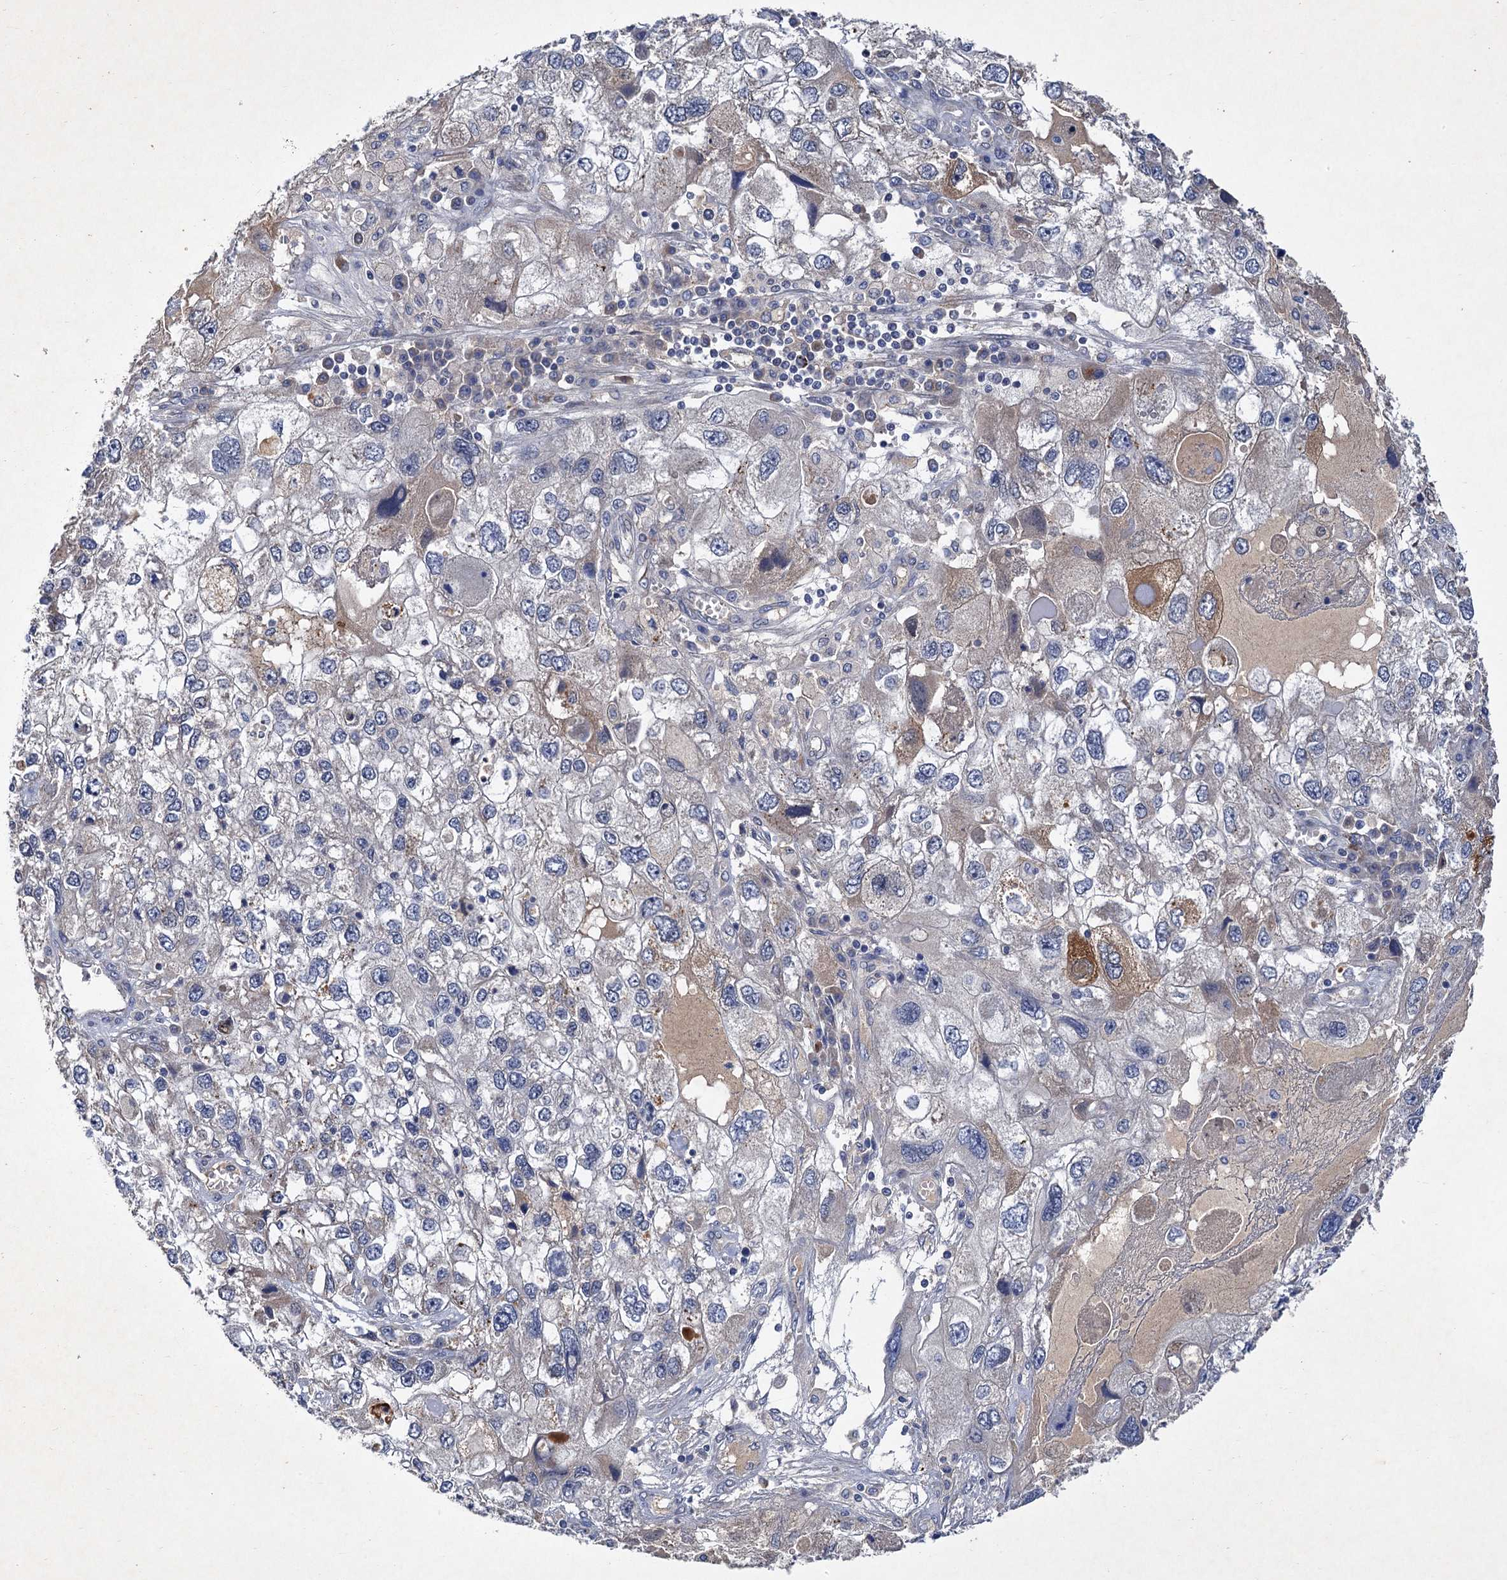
{"staining": {"intensity": "weak", "quantity": "<25%", "location": "cytoplasmic/membranous"}, "tissue": "endometrial cancer", "cell_type": "Tumor cells", "image_type": "cancer", "snomed": [{"axis": "morphology", "description": "Adenocarcinoma, NOS"}, {"axis": "topography", "description": "Endometrium"}], "caption": "Immunohistochemistry (IHC) image of human endometrial adenocarcinoma stained for a protein (brown), which reveals no staining in tumor cells. (IHC, brightfield microscopy, high magnification).", "gene": "TMEM39B", "patient": {"sex": "female", "age": 49}}